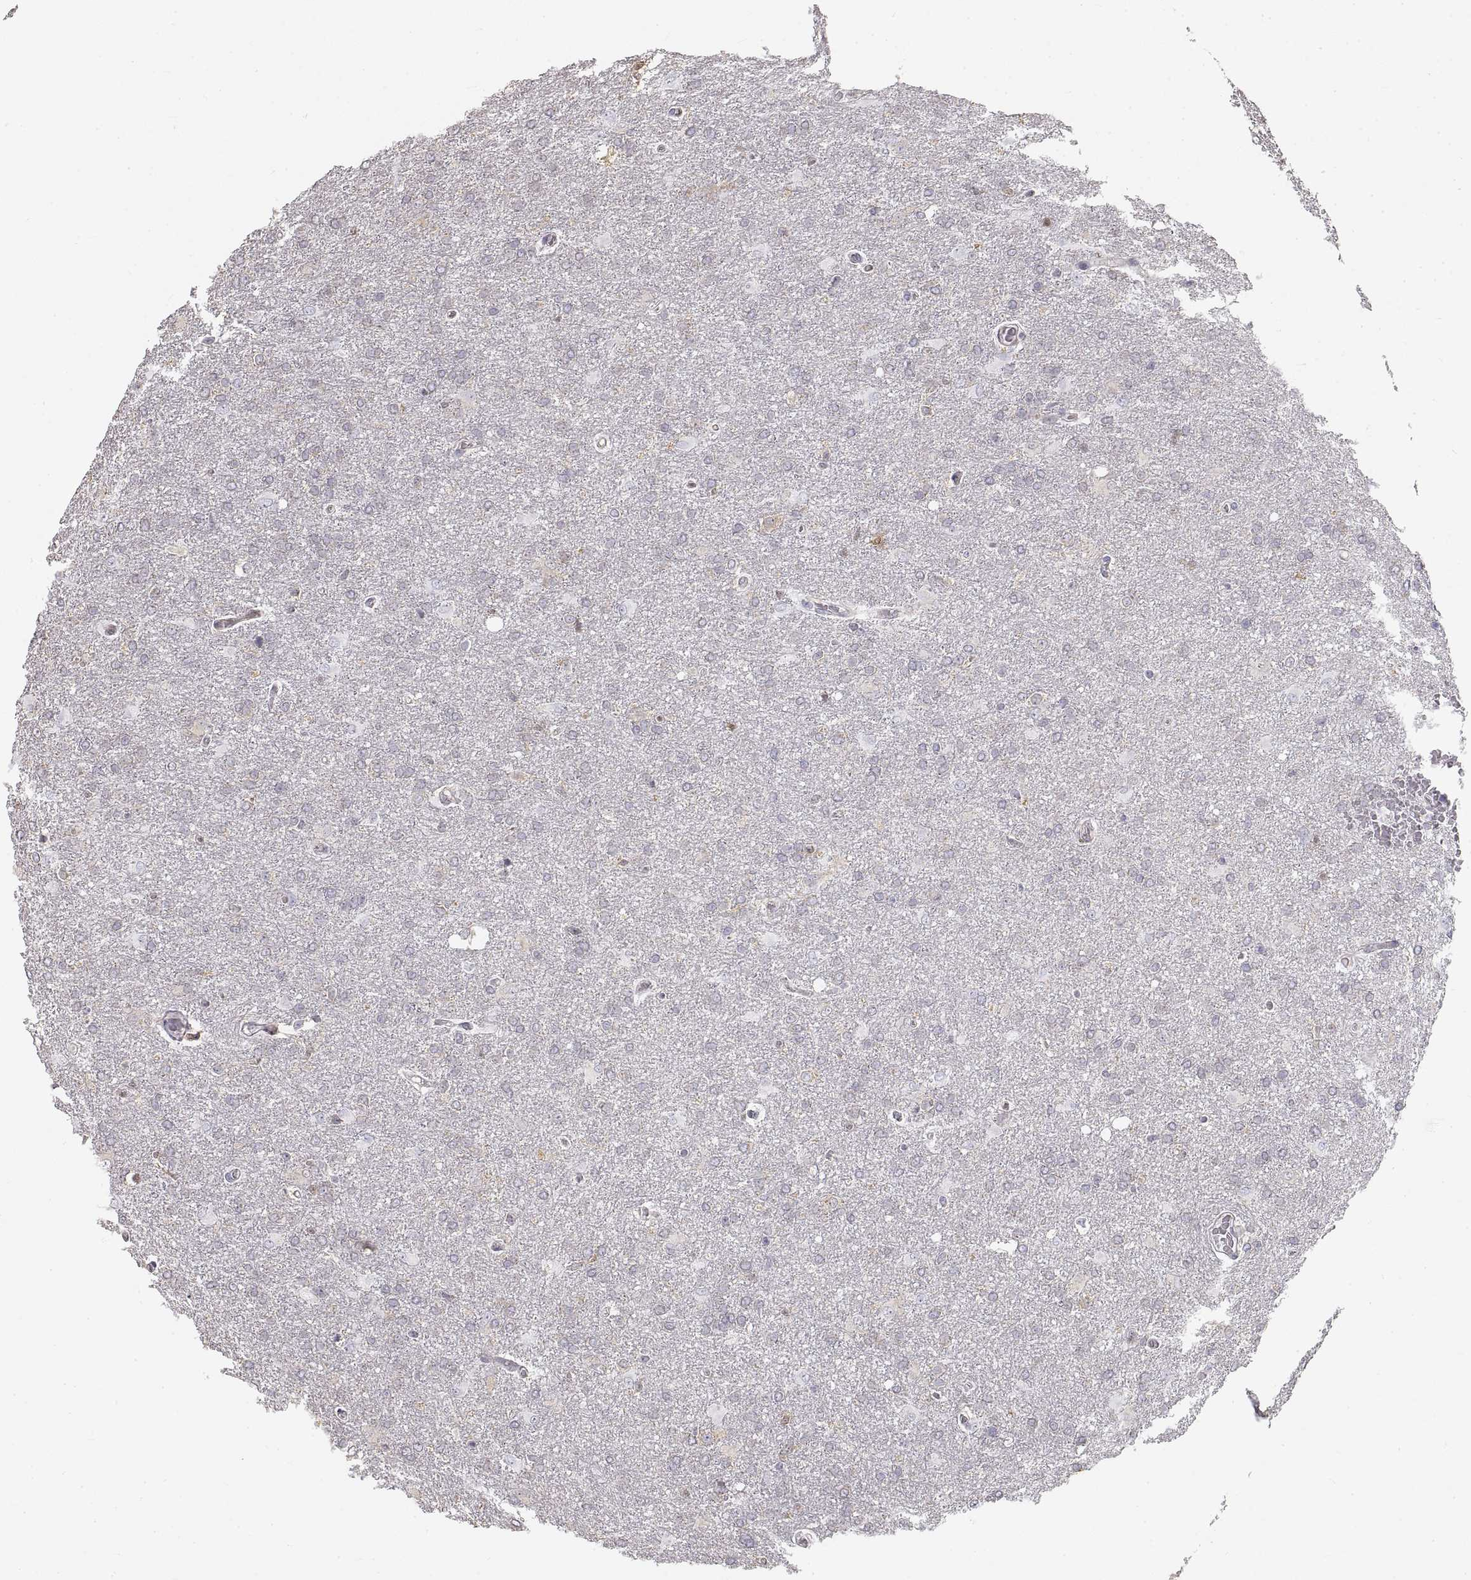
{"staining": {"intensity": "negative", "quantity": "none", "location": "none"}, "tissue": "glioma", "cell_type": "Tumor cells", "image_type": "cancer", "snomed": [{"axis": "morphology", "description": "Glioma, malignant, High grade"}, {"axis": "topography", "description": "Brain"}], "caption": "IHC of glioma demonstrates no staining in tumor cells.", "gene": "HSP90AB1", "patient": {"sex": "male", "age": 68}}